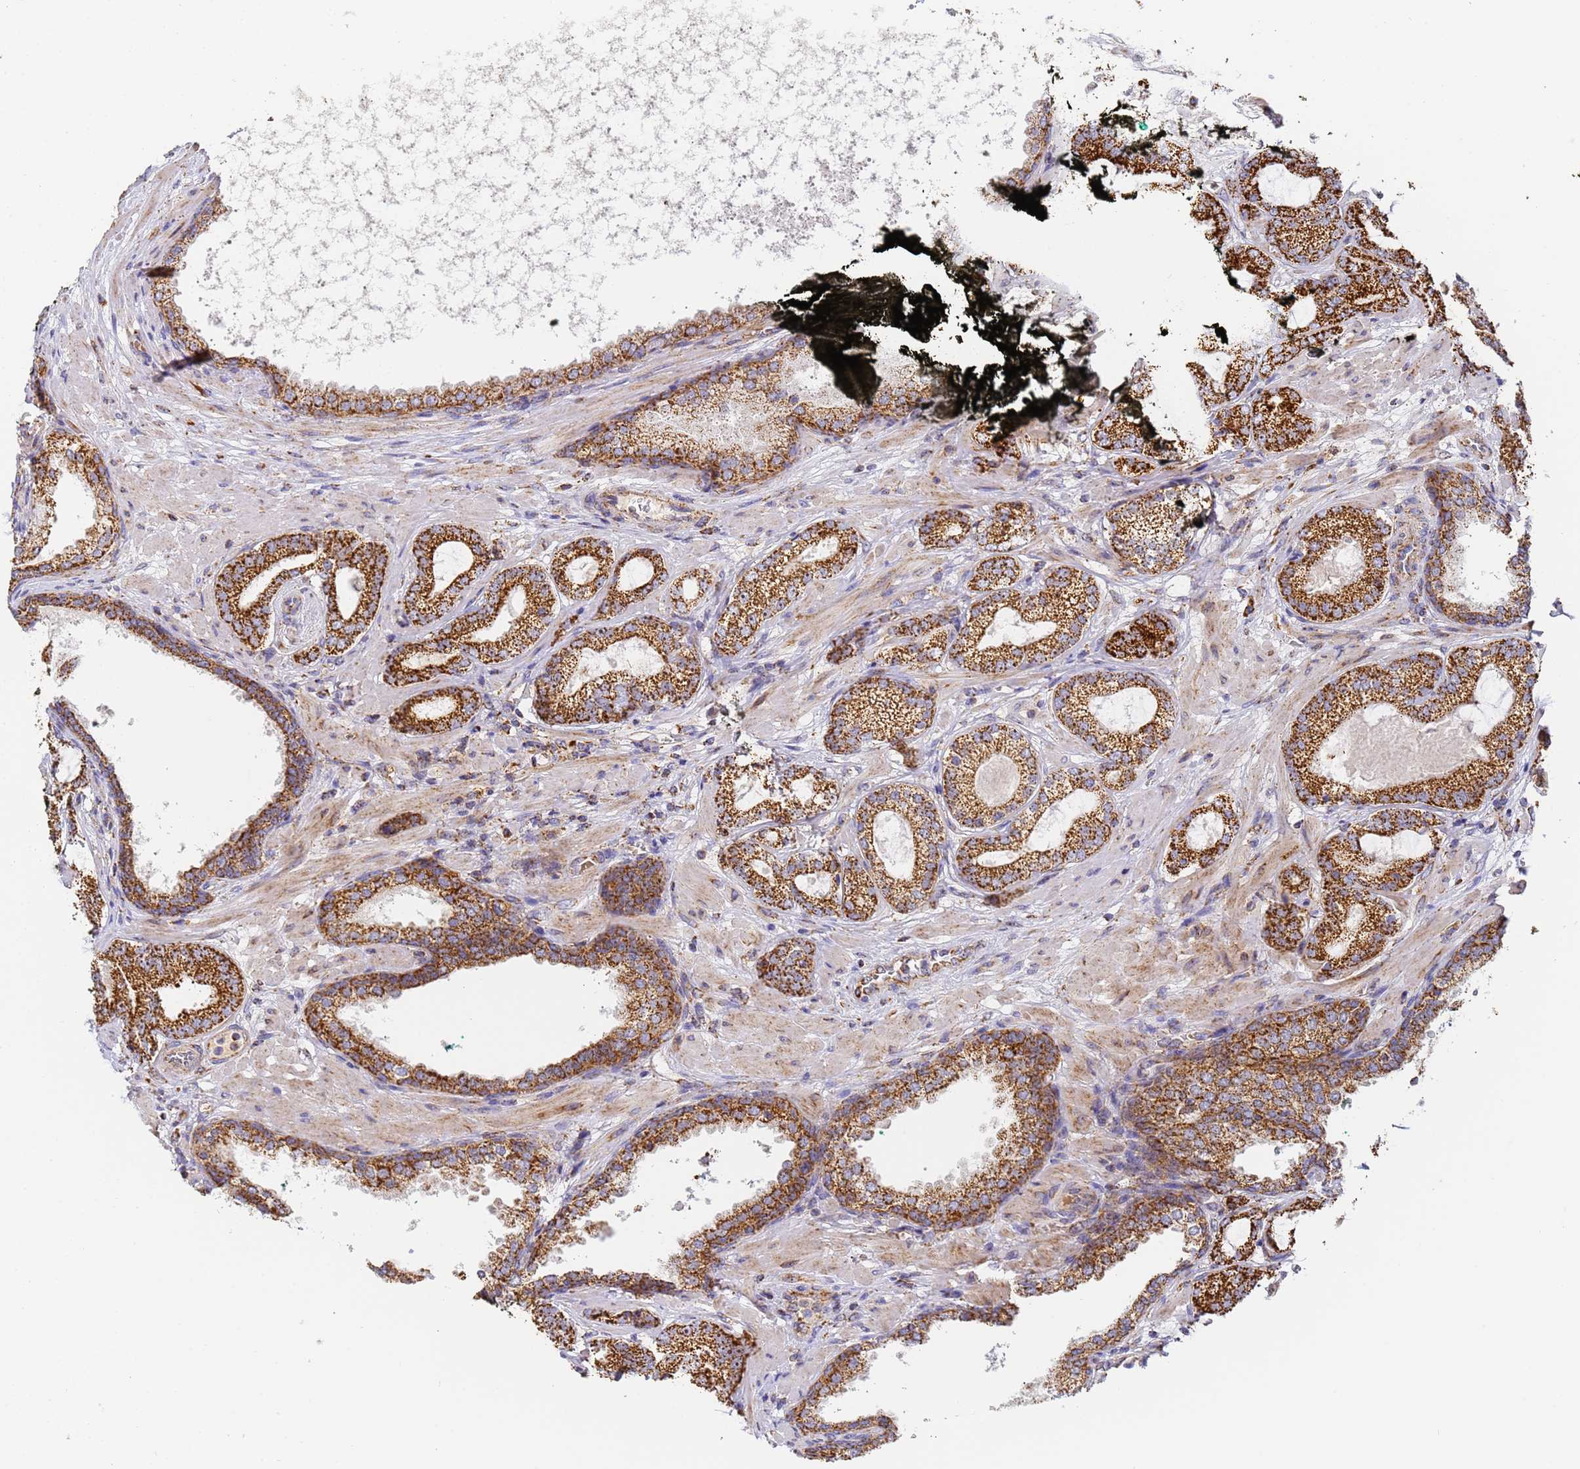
{"staining": {"intensity": "strong", "quantity": ">75%", "location": "cytoplasmic/membranous"}, "tissue": "prostate cancer", "cell_type": "Tumor cells", "image_type": "cancer", "snomed": [{"axis": "morphology", "description": "Adenocarcinoma, High grade"}, {"axis": "topography", "description": "Prostate"}], "caption": "Tumor cells show high levels of strong cytoplasmic/membranous expression in approximately >75% of cells in high-grade adenocarcinoma (prostate).", "gene": "FRG2C", "patient": {"sex": "male", "age": 60}}